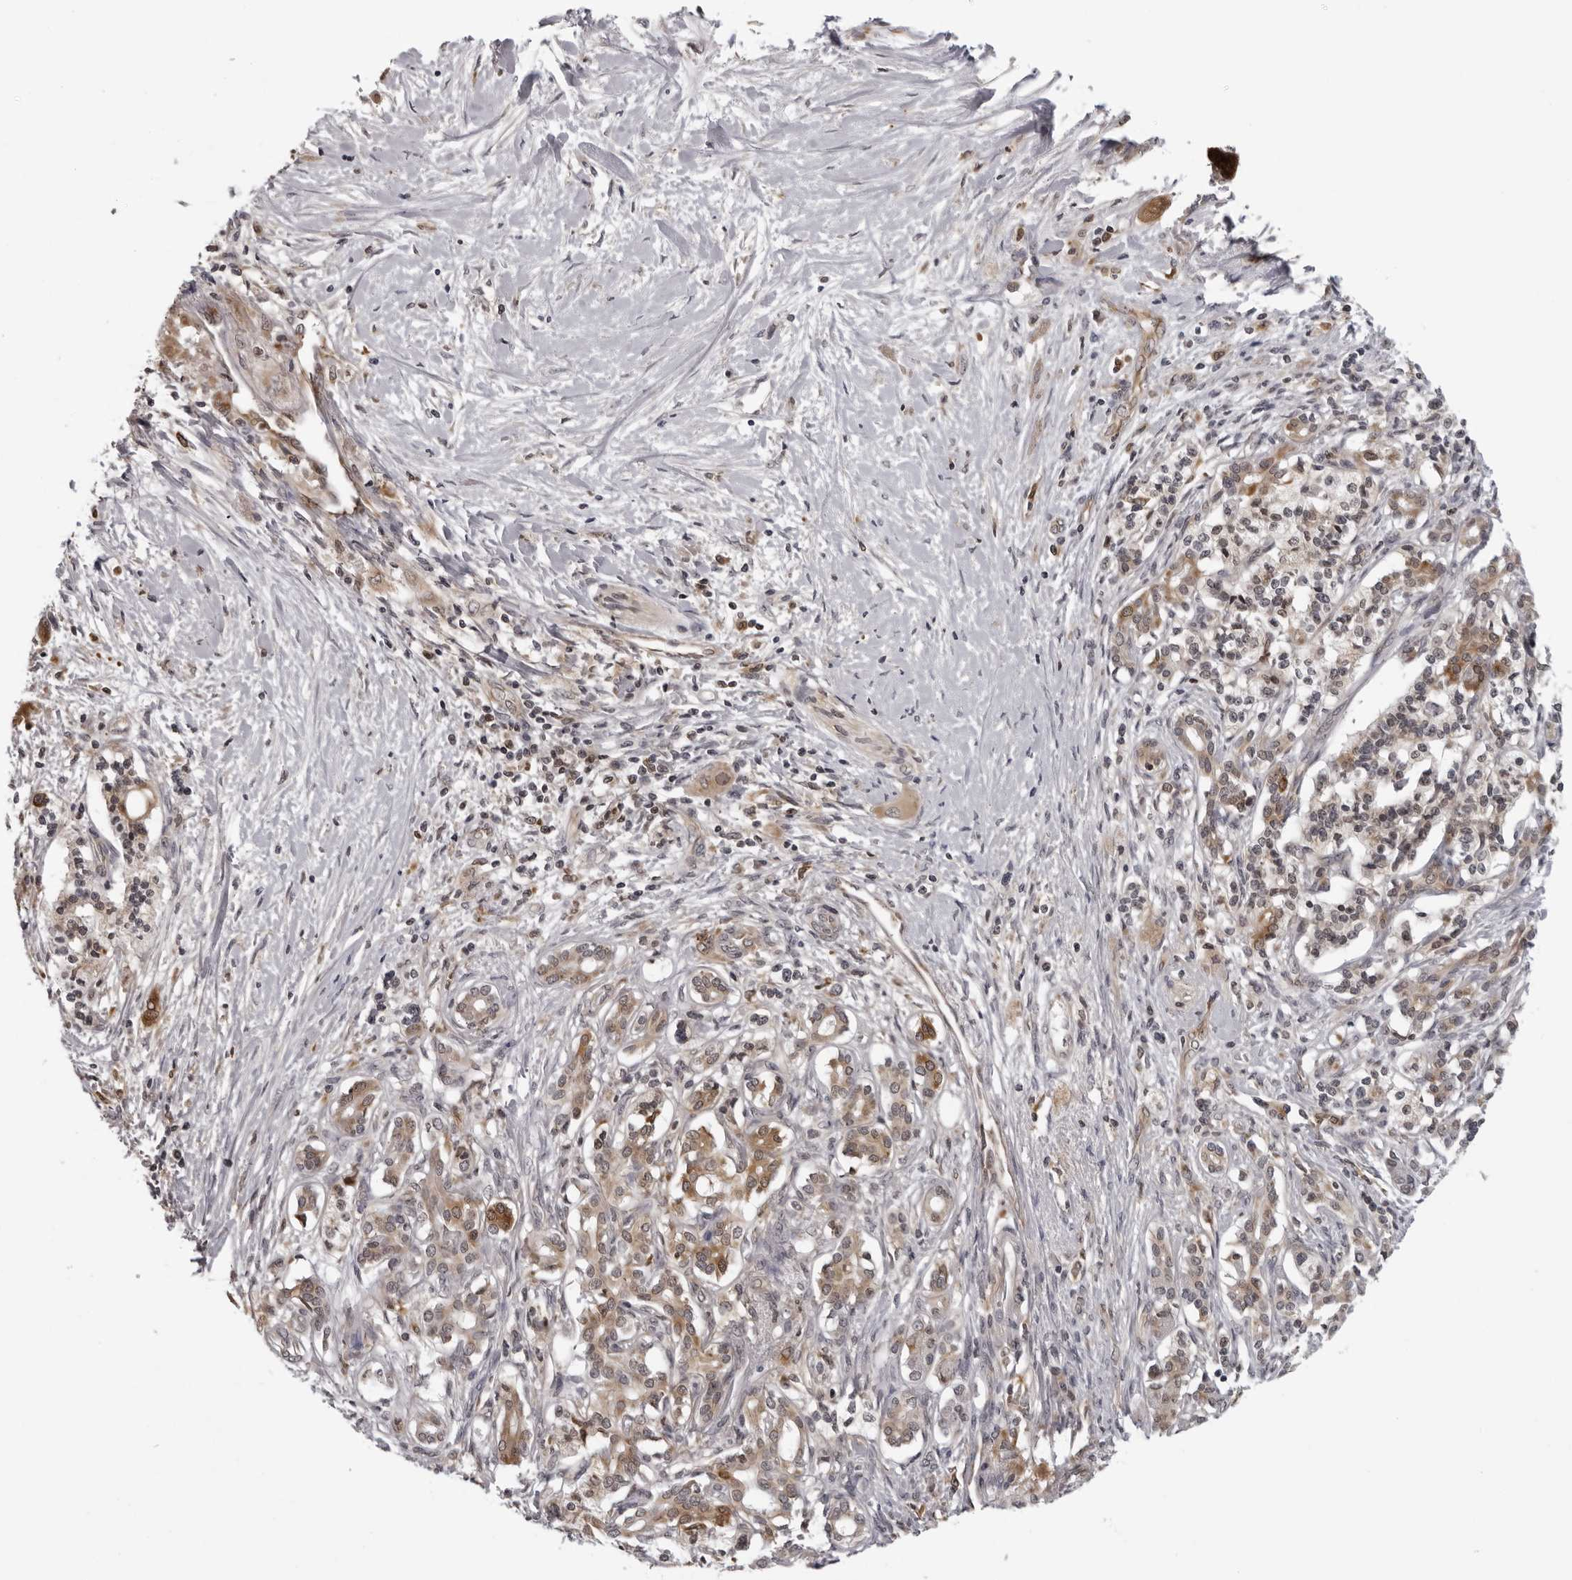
{"staining": {"intensity": "moderate", "quantity": "25%-75%", "location": "cytoplasmic/membranous"}, "tissue": "pancreatic cancer", "cell_type": "Tumor cells", "image_type": "cancer", "snomed": [{"axis": "morphology", "description": "Adenocarcinoma, NOS"}, {"axis": "topography", "description": "Pancreas"}], "caption": "This histopathology image exhibits immunohistochemistry (IHC) staining of adenocarcinoma (pancreatic), with medium moderate cytoplasmic/membranous expression in approximately 25%-75% of tumor cells.", "gene": "MRPS15", "patient": {"sex": "male", "age": 46}}